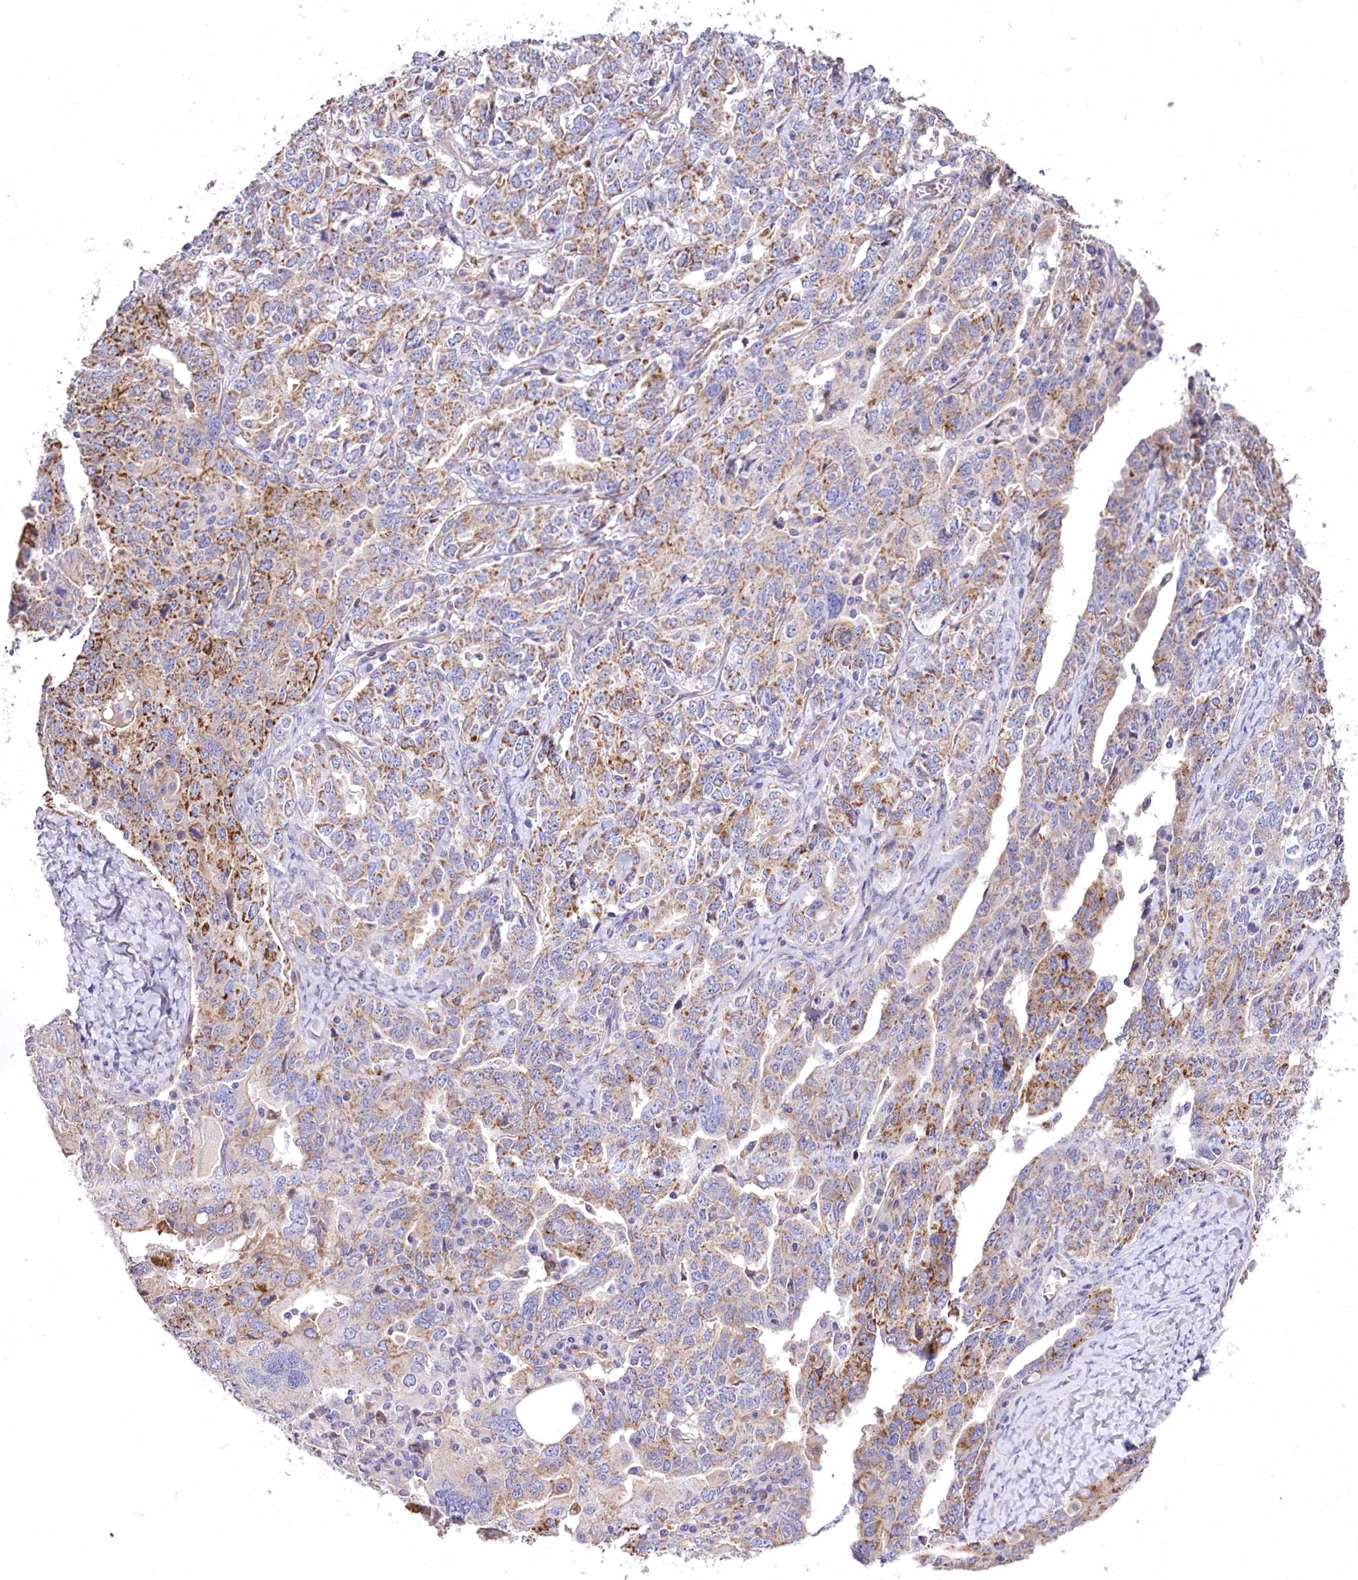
{"staining": {"intensity": "moderate", "quantity": ">75%", "location": "cytoplasmic/membranous"}, "tissue": "ovarian cancer", "cell_type": "Tumor cells", "image_type": "cancer", "snomed": [{"axis": "morphology", "description": "Carcinoma, endometroid"}, {"axis": "topography", "description": "Ovary"}], "caption": "Human ovarian endometroid carcinoma stained with a protein marker demonstrates moderate staining in tumor cells.", "gene": "RDH16", "patient": {"sex": "female", "age": 62}}